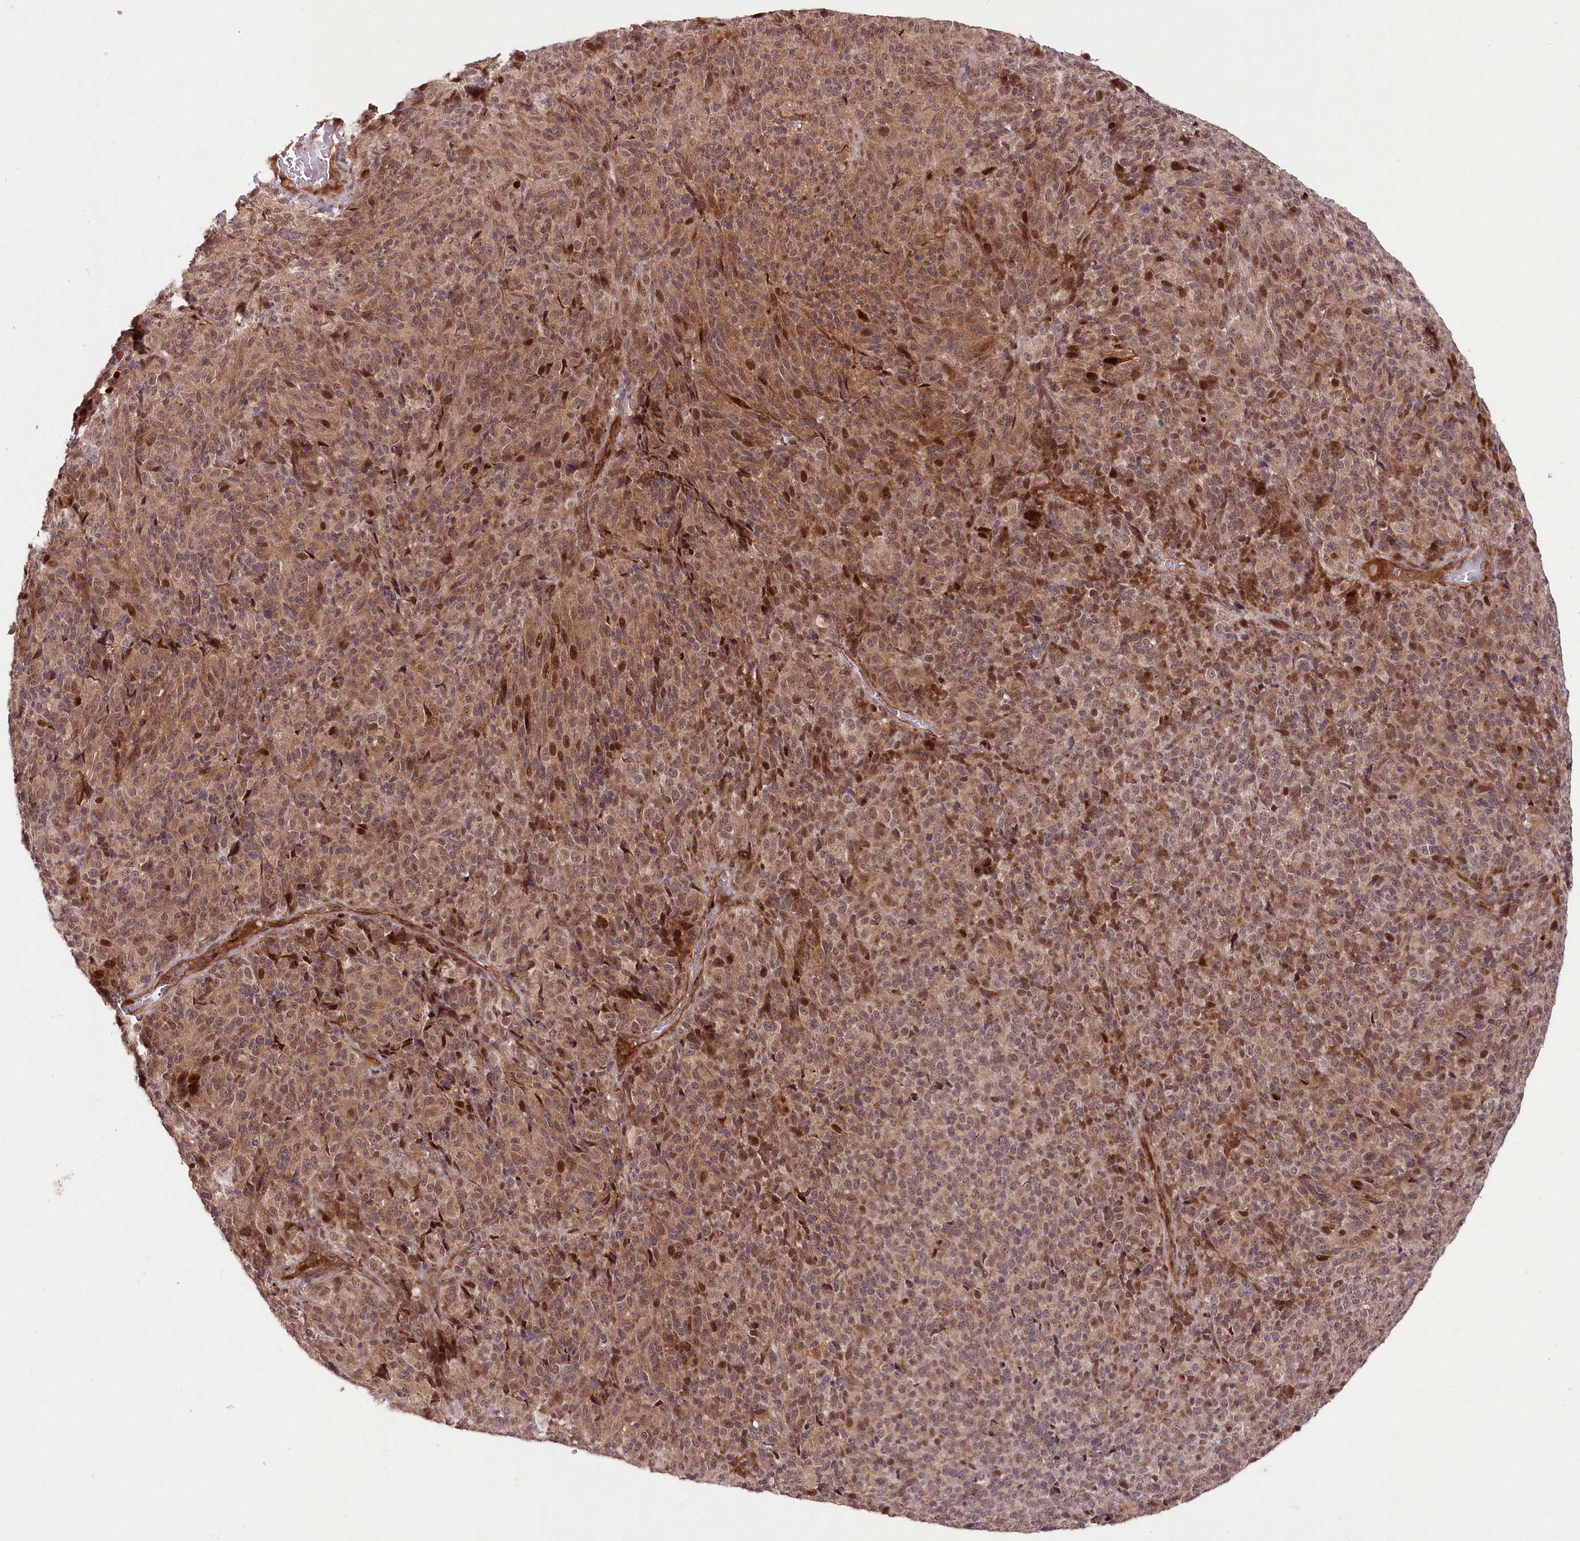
{"staining": {"intensity": "moderate", "quantity": "25%-75%", "location": "cytoplasmic/membranous,nuclear"}, "tissue": "melanoma", "cell_type": "Tumor cells", "image_type": "cancer", "snomed": [{"axis": "morphology", "description": "Malignant melanoma, Metastatic site"}, {"axis": "topography", "description": "Brain"}], "caption": "Human malignant melanoma (metastatic site) stained with a protein marker displays moderate staining in tumor cells.", "gene": "PHLDB1", "patient": {"sex": "female", "age": 56}}